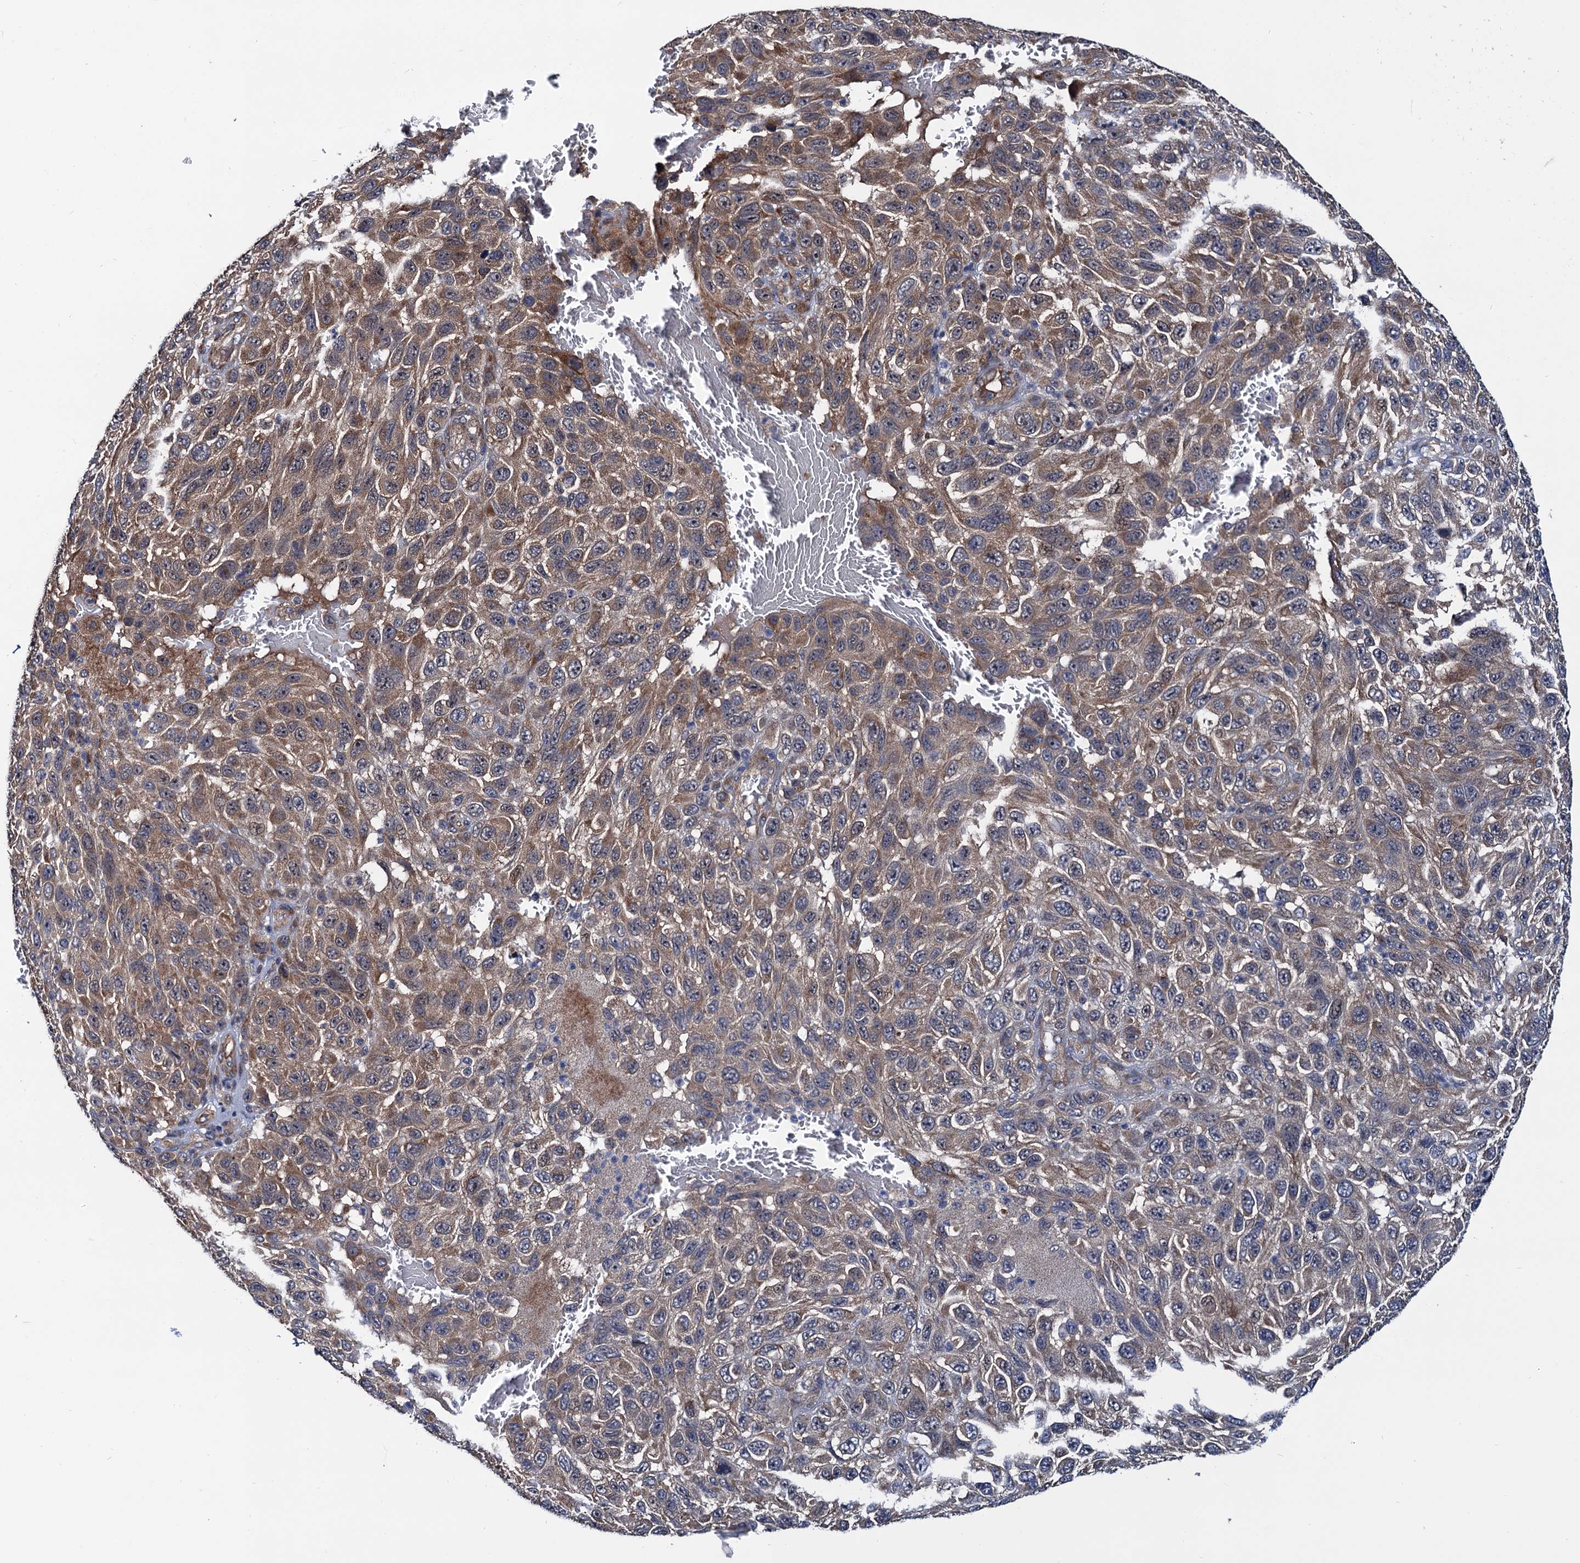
{"staining": {"intensity": "moderate", "quantity": ">75%", "location": "cytoplasmic/membranous"}, "tissue": "melanoma", "cell_type": "Tumor cells", "image_type": "cancer", "snomed": [{"axis": "morphology", "description": "Normal tissue, NOS"}, {"axis": "morphology", "description": "Malignant melanoma, NOS"}, {"axis": "topography", "description": "Skin"}], "caption": "Protein expression analysis of human melanoma reveals moderate cytoplasmic/membranous expression in approximately >75% of tumor cells.", "gene": "TRMT112", "patient": {"sex": "female", "age": 96}}